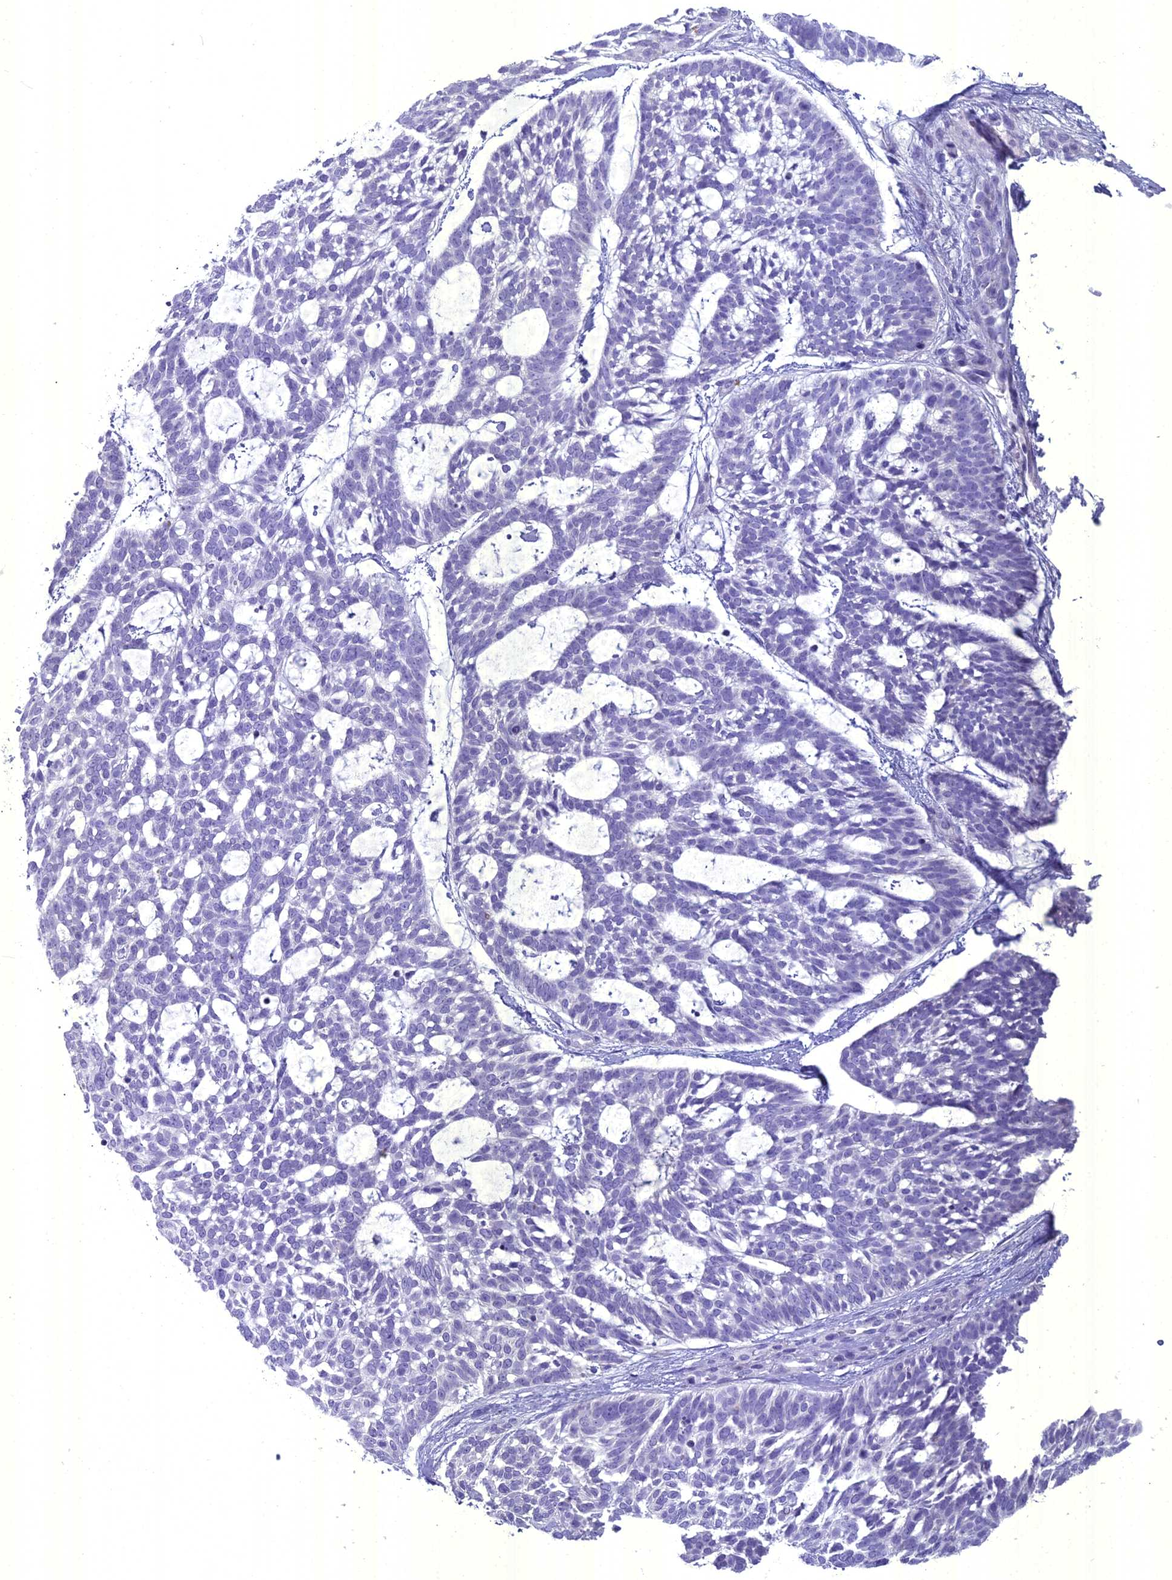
{"staining": {"intensity": "negative", "quantity": "none", "location": "none"}, "tissue": "skin cancer", "cell_type": "Tumor cells", "image_type": "cancer", "snomed": [{"axis": "morphology", "description": "Basal cell carcinoma"}, {"axis": "topography", "description": "Skin"}], "caption": "IHC photomicrograph of skin cancer (basal cell carcinoma) stained for a protein (brown), which exhibits no staining in tumor cells.", "gene": "UNC80", "patient": {"sex": "male", "age": 88}}